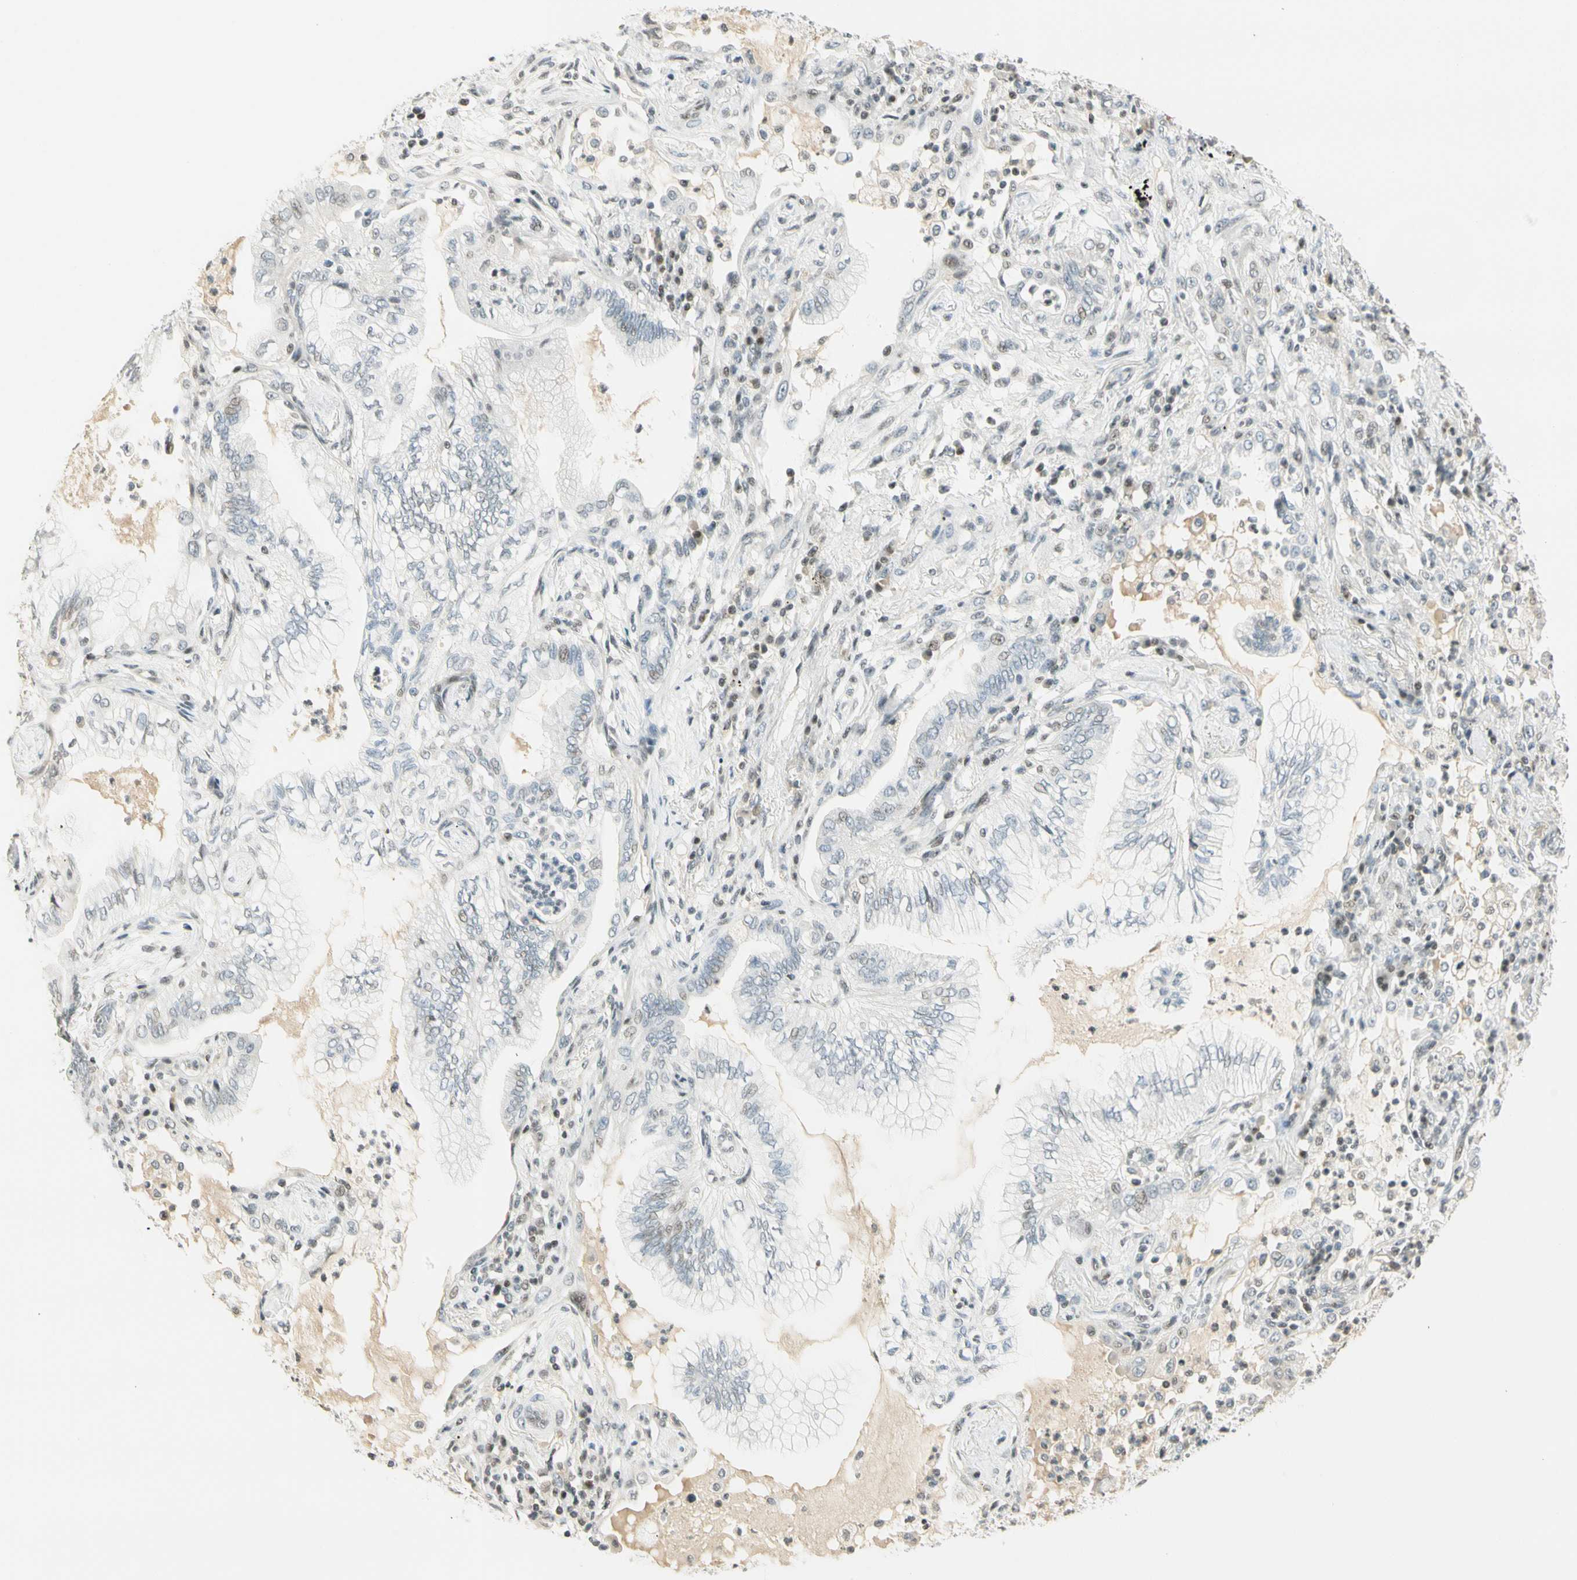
{"staining": {"intensity": "weak", "quantity": "<25%", "location": "nuclear"}, "tissue": "lung cancer", "cell_type": "Tumor cells", "image_type": "cancer", "snomed": [{"axis": "morphology", "description": "Normal tissue, NOS"}, {"axis": "morphology", "description": "Adenocarcinoma, NOS"}, {"axis": "topography", "description": "Bronchus"}, {"axis": "topography", "description": "Lung"}], "caption": "DAB (3,3'-diaminobenzidine) immunohistochemical staining of lung adenocarcinoma shows no significant staining in tumor cells. The staining is performed using DAB brown chromogen with nuclei counter-stained in using hematoxylin.", "gene": "SMAD3", "patient": {"sex": "female", "age": 70}}